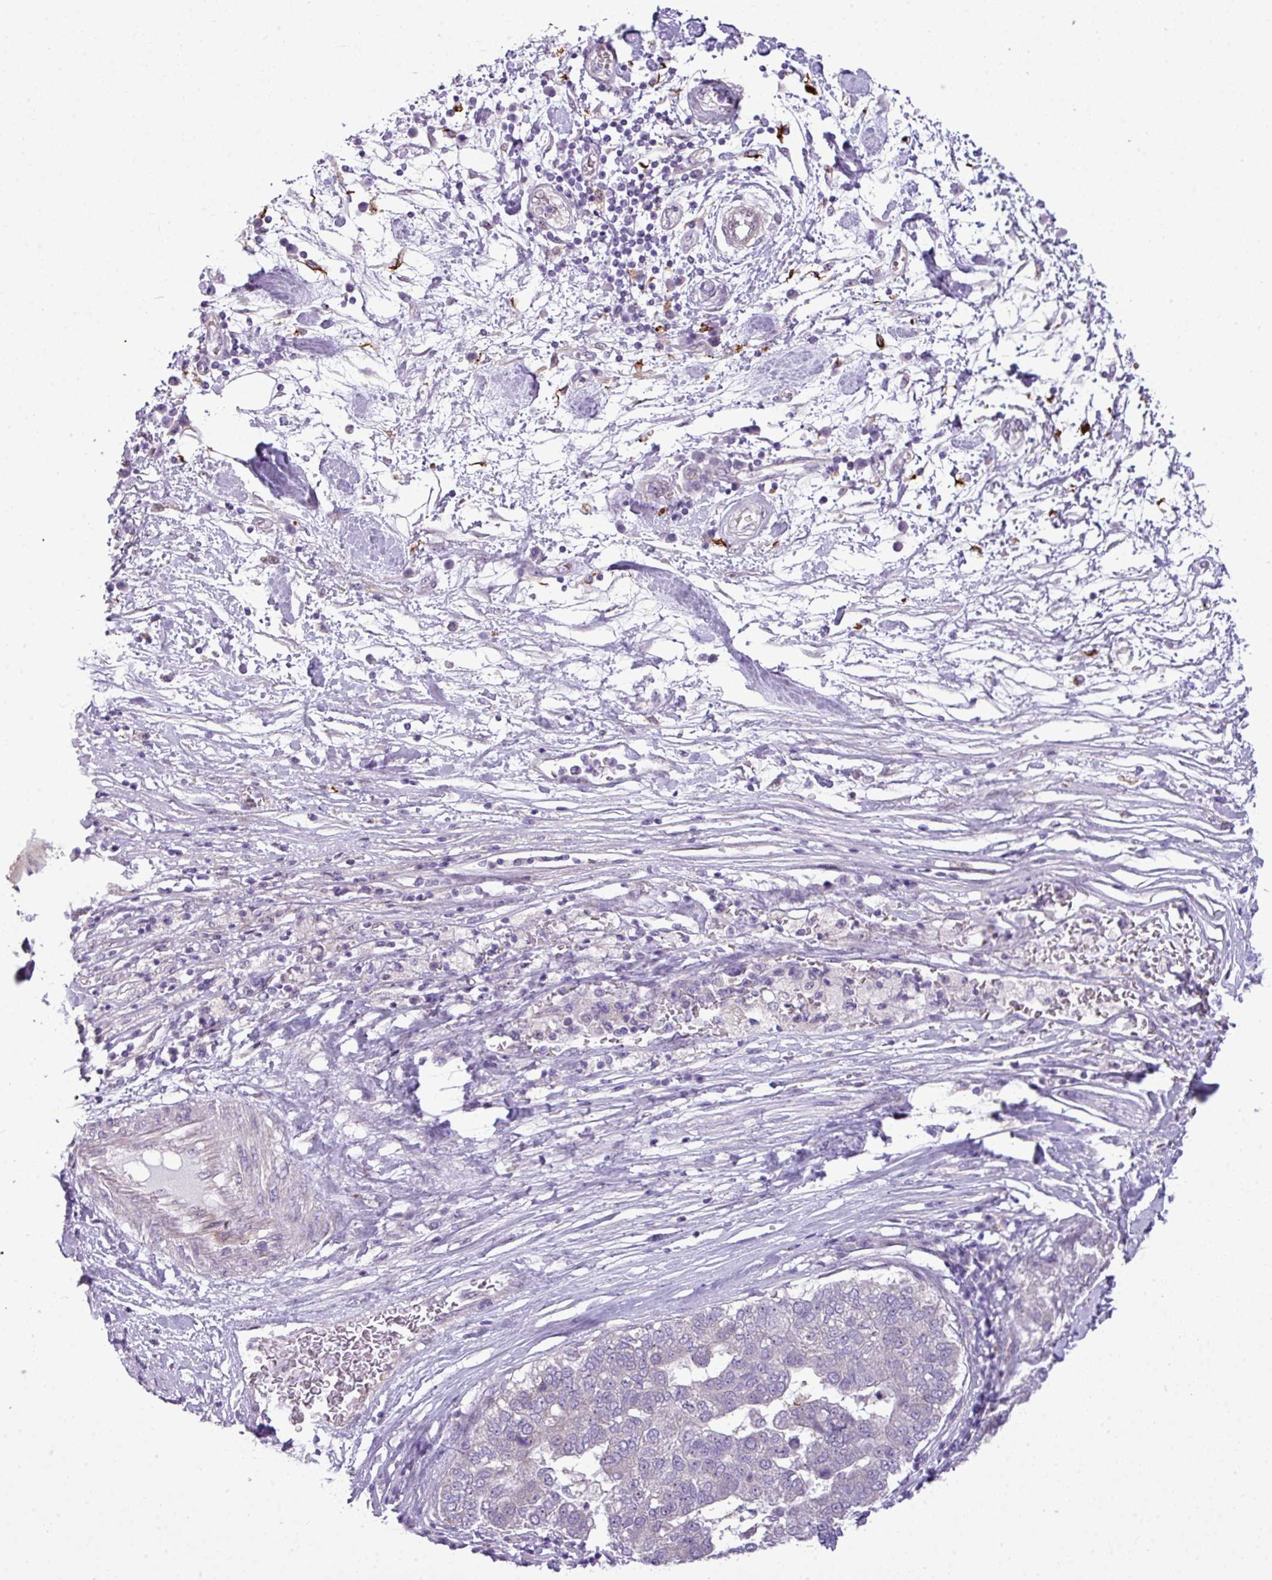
{"staining": {"intensity": "negative", "quantity": "none", "location": "none"}, "tissue": "pancreatic cancer", "cell_type": "Tumor cells", "image_type": "cancer", "snomed": [{"axis": "morphology", "description": "Adenocarcinoma, NOS"}, {"axis": "topography", "description": "Pancreas"}], "caption": "The photomicrograph reveals no significant expression in tumor cells of pancreatic cancer.", "gene": "MAK16", "patient": {"sex": "female", "age": 61}}